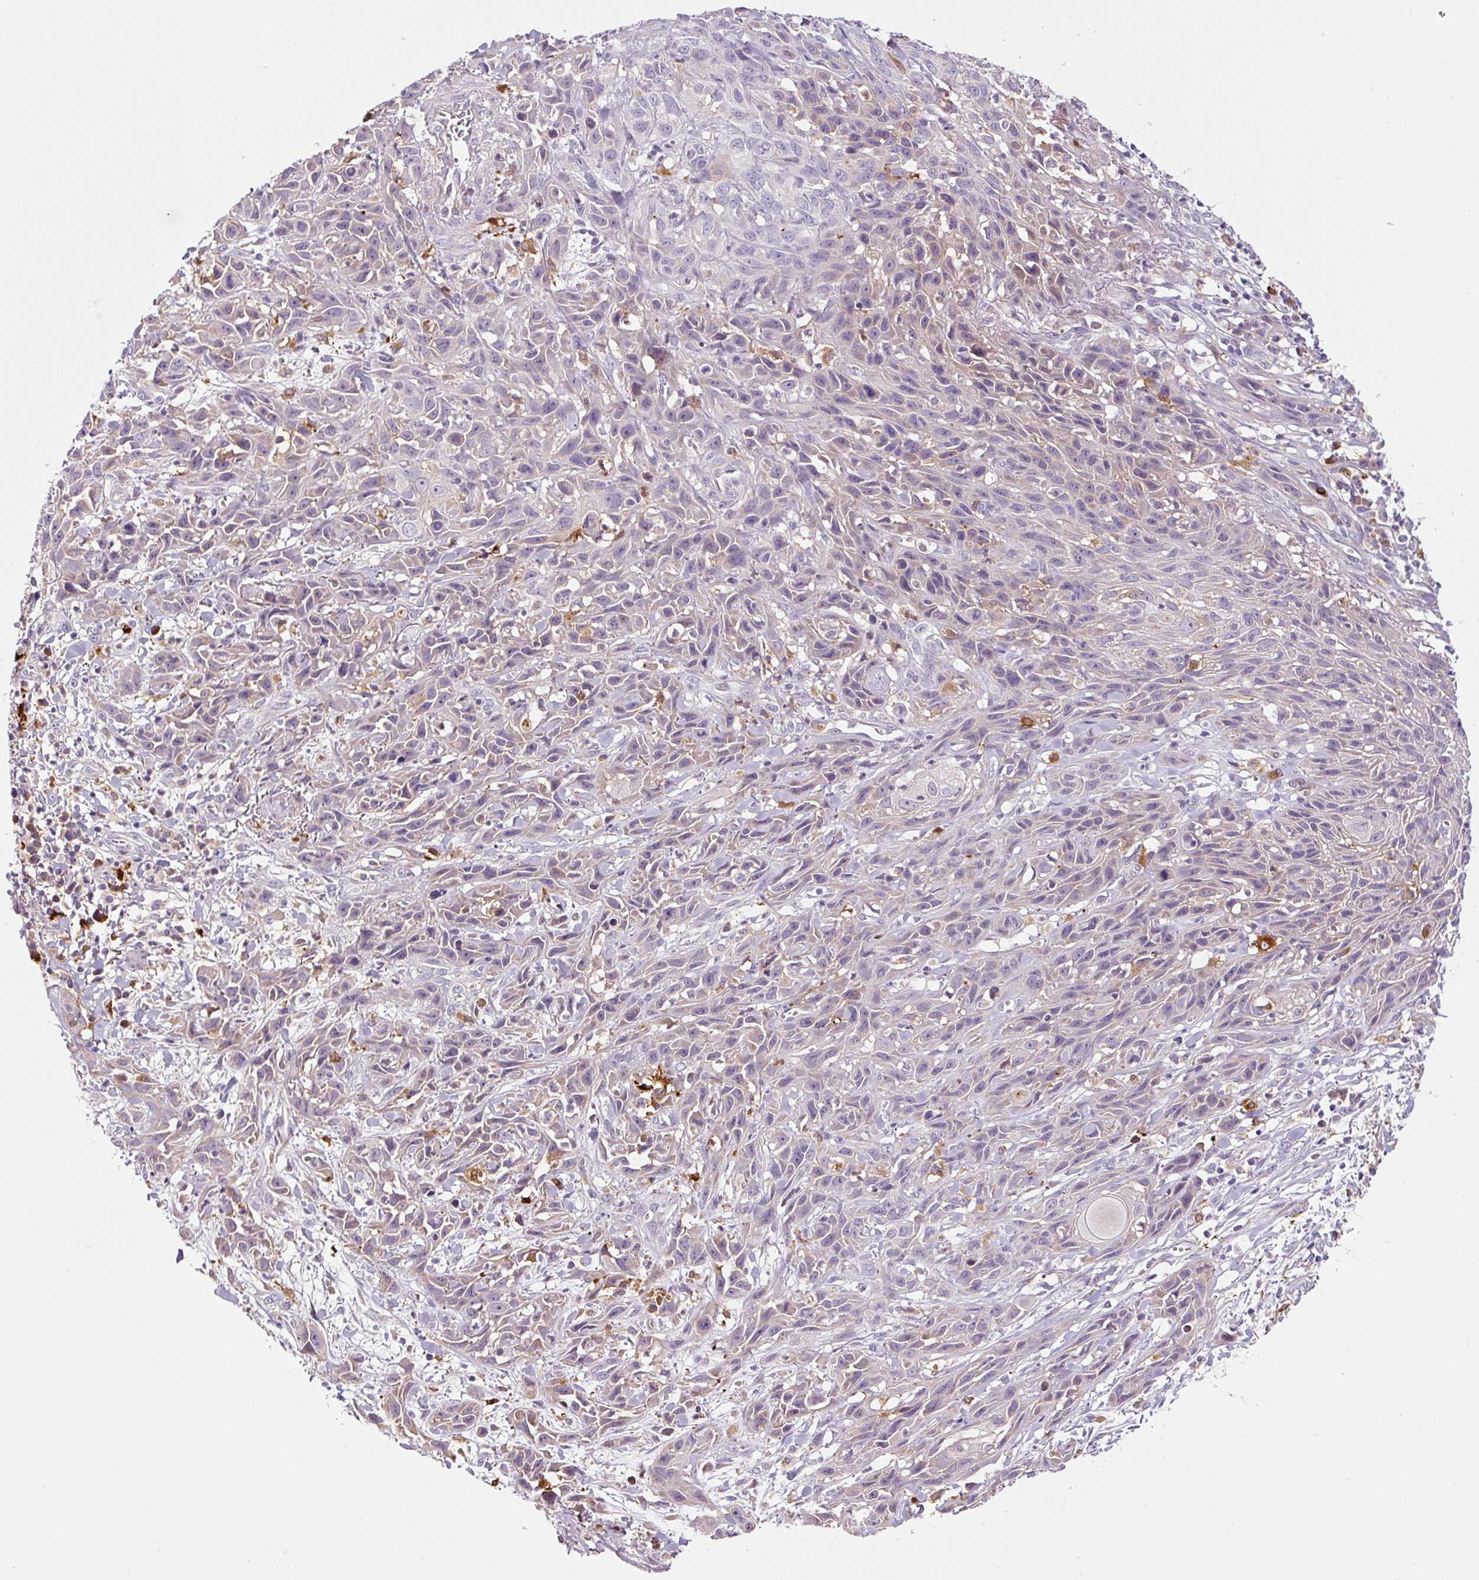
{"staining": {"intensity": "weak", "quantity": "<25%", "location": "cytoplasmic/membranous"}, "tissue": "skin cancer", "cell_type": "Tumor cells", "image_type": "cancer", "snomed": [{"axis": "morphology", "description": "Squamous cell carcinoma, NOS"}, {"axis": "topography", "description": "Skin"}, {"axis": "topography", "description": "Vulva"}], "caption": "Tumor cells show no significant protein positivity in skin squamous cell carcinoma.", "gene": "FUT10", "patient": {"sex": "female", "age": 83}}